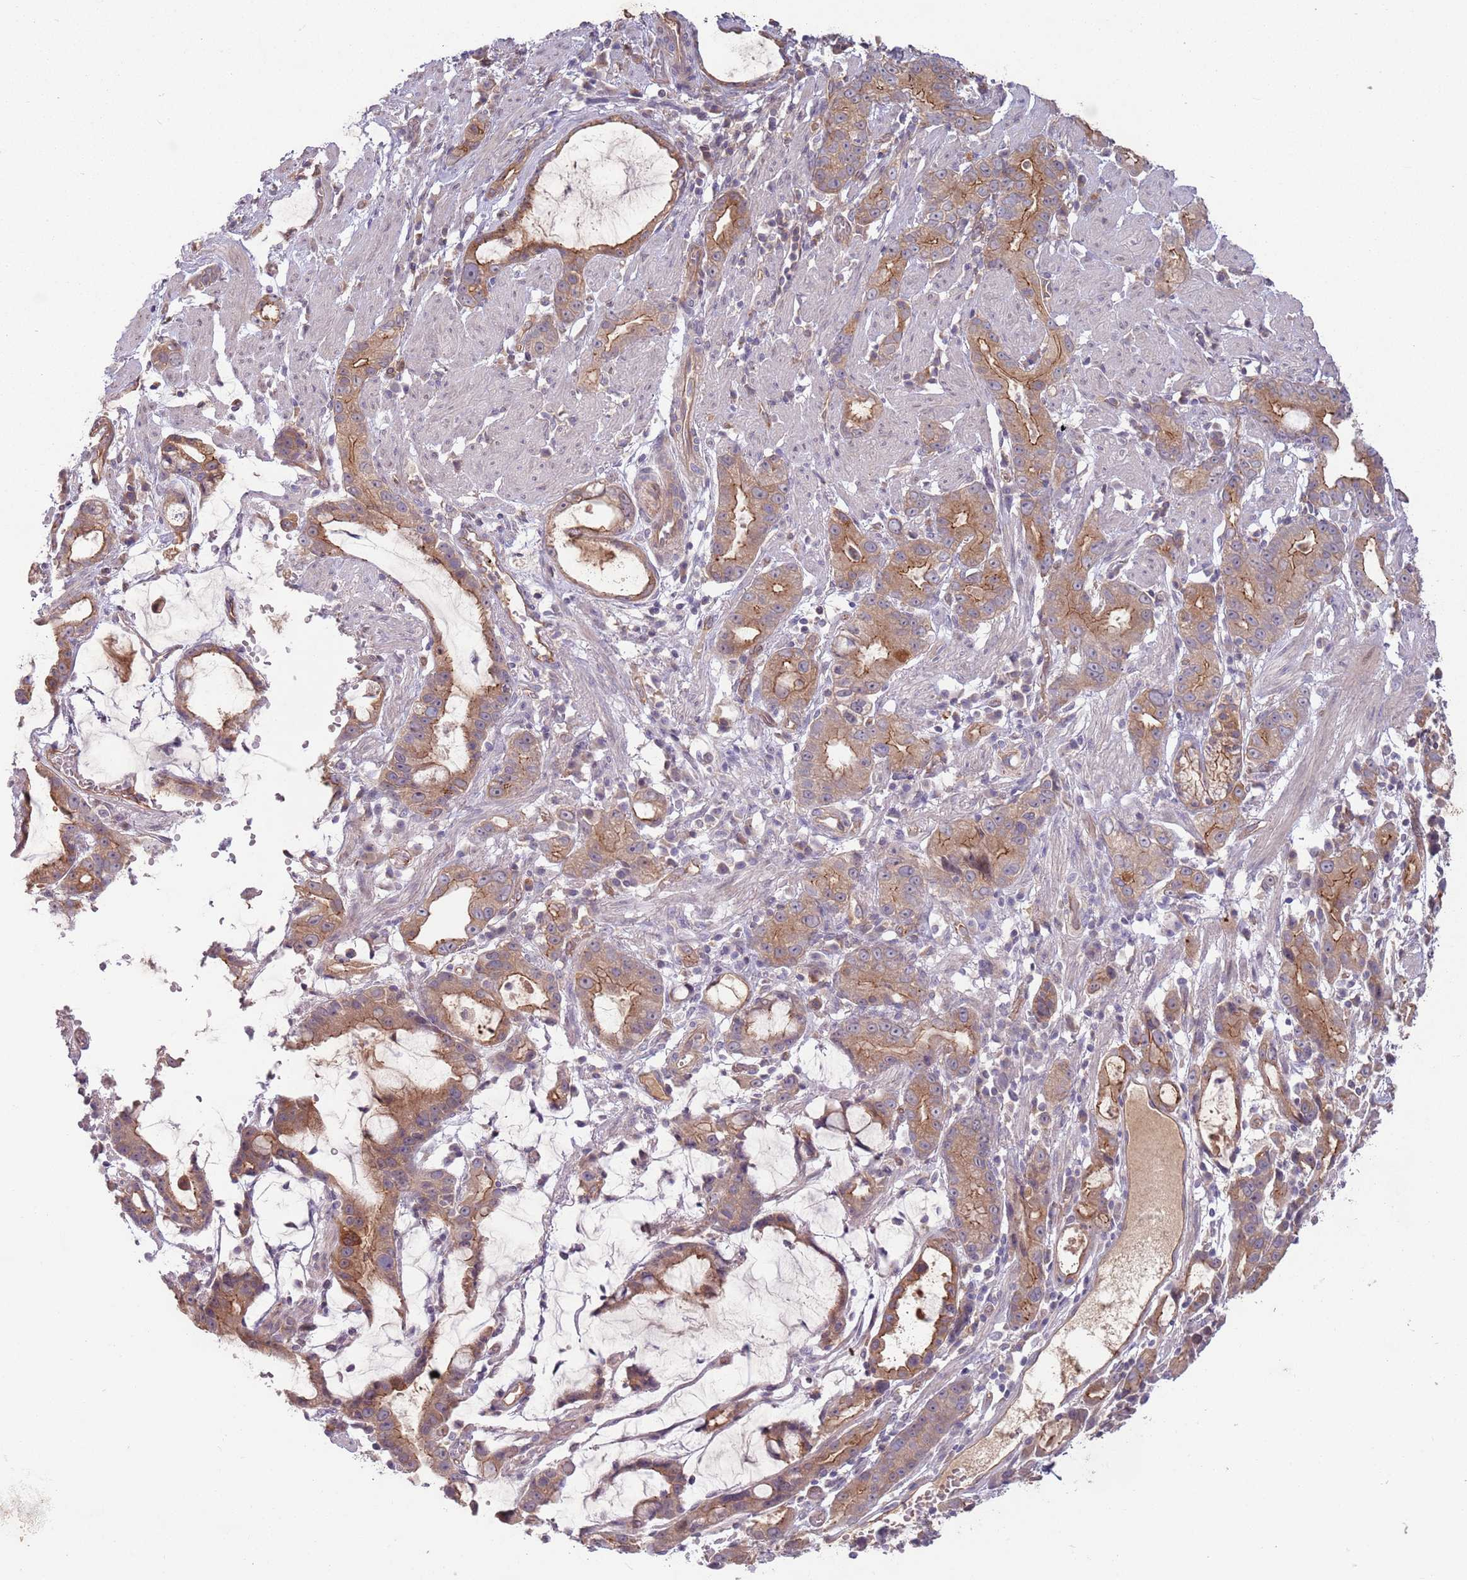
{"staining": {"intensity": "moderate", "quantity": ">75%", "location": "cytoplasmic/membranous"}, "tissue": "stomach cancer", "cell_type": "Tumor cells", "image_type": "cancer", "snomed": [{"axis": "morphology", "description": "Adenocarcinoma, NOS"}, {"axis": "topography", "description": "Stomach"}], "caption": "An immunohistochemistry (IHC) micrograph of tumor tissue is shown. Protein staining in brown highlights moderate cytoplasmic/membranous positivity in stomach adenocarcinoma within tumor cells.", "gene": "SAV1", "patient": {"sex": "male", "age": 55}}